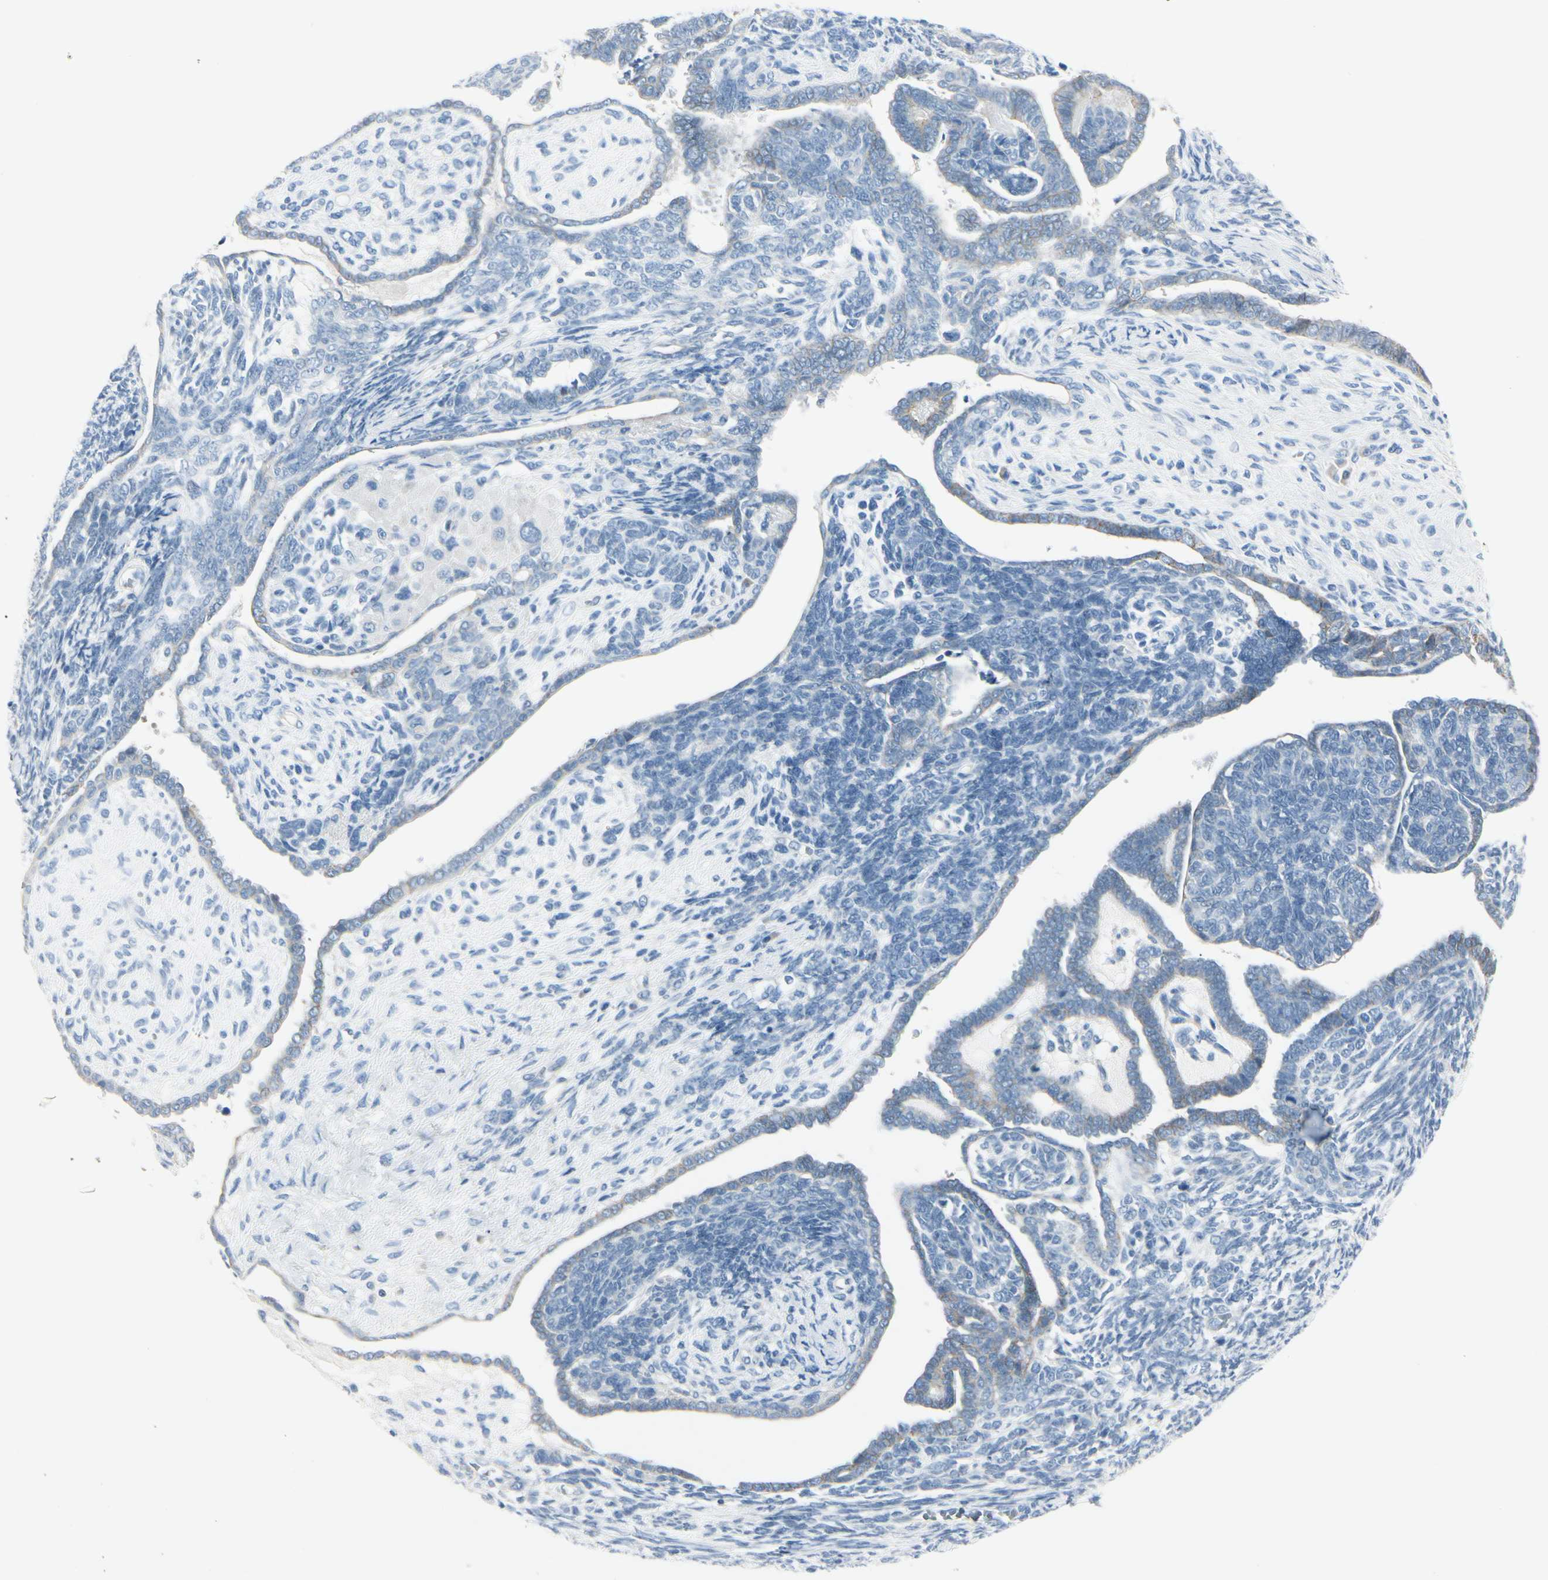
{"staining": {"intensity": "weak", "quantity": ">75%", "location": "cytoplasmic/membranous"}, "tissue": "endometrial cancer", "cell_type": "Tumor cells", "image_type": "cancer", "snomed": [{"axis": "morphology", "description": "Neoplasm, malignant, NOS"}, {"axis": "topography", "description": "Endometrium"}], "caption": "Endometrial neoplasm (malignant) tissue reveals weak cytoplasmic/membranous staining in about >75% of tumor cells, visualized by immunohistochemistry.", "gene": "CDHR5", "patient": {"sex": "female", "age": 74}}